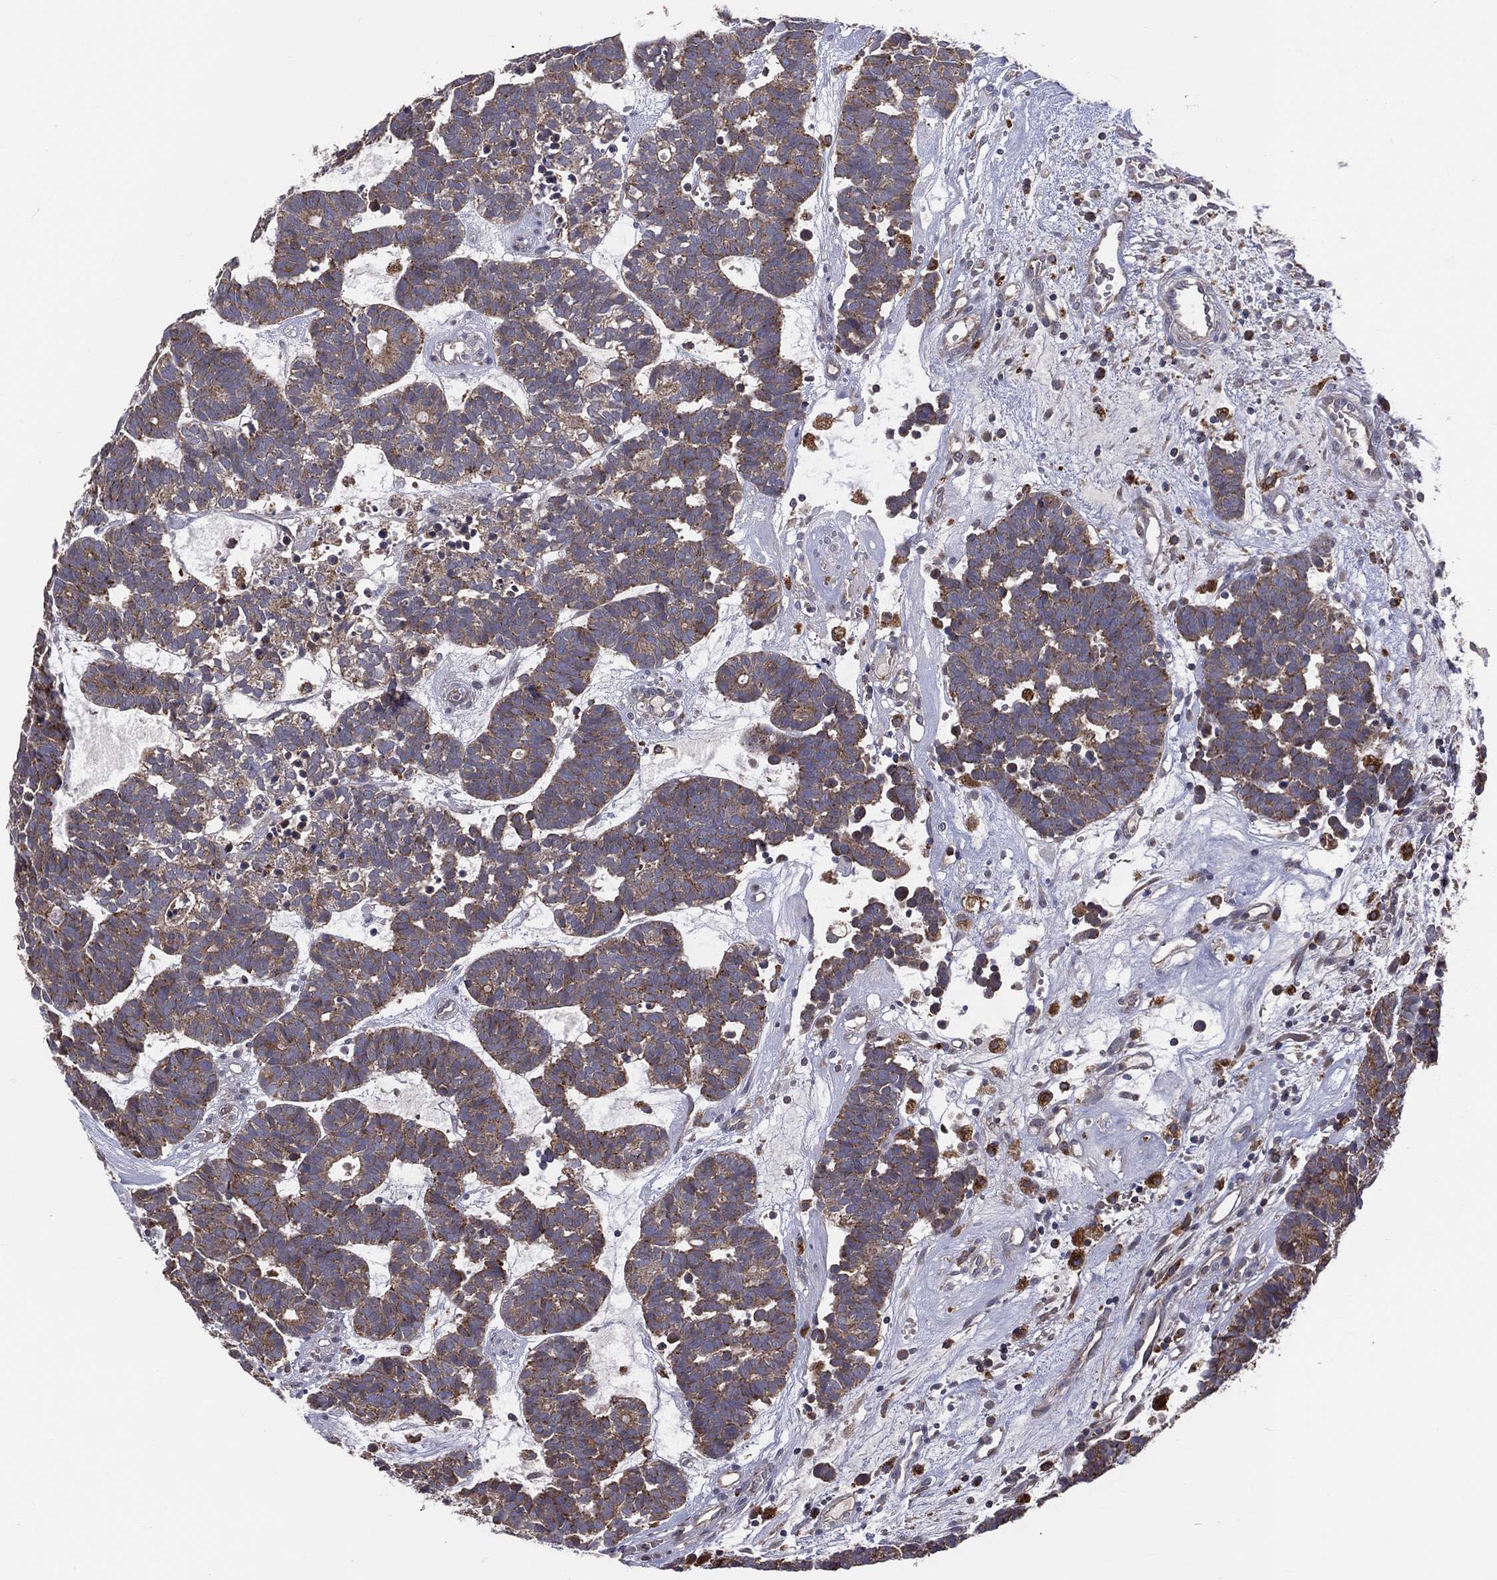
{"staining": {"intensity": "strong", "quantity": ">75%", "location": "cytoplasmic/membranous"}, "tissue": "head and neck cancer", "cell_type": "Tumor cells", "image_type": "cancer", "snomed": [{"axis": "morphology", "description": "Adenocarcinoma, NOS"}, {"axis": "topography", "description": "Head-Neck"}], "caption": "Head and neck cancer (adenocarcinoma) stained with a protein marker reveals strong staining in tumor cells.", "gene": "STARD3", "patient": {"sex": "female", "age": 81}}